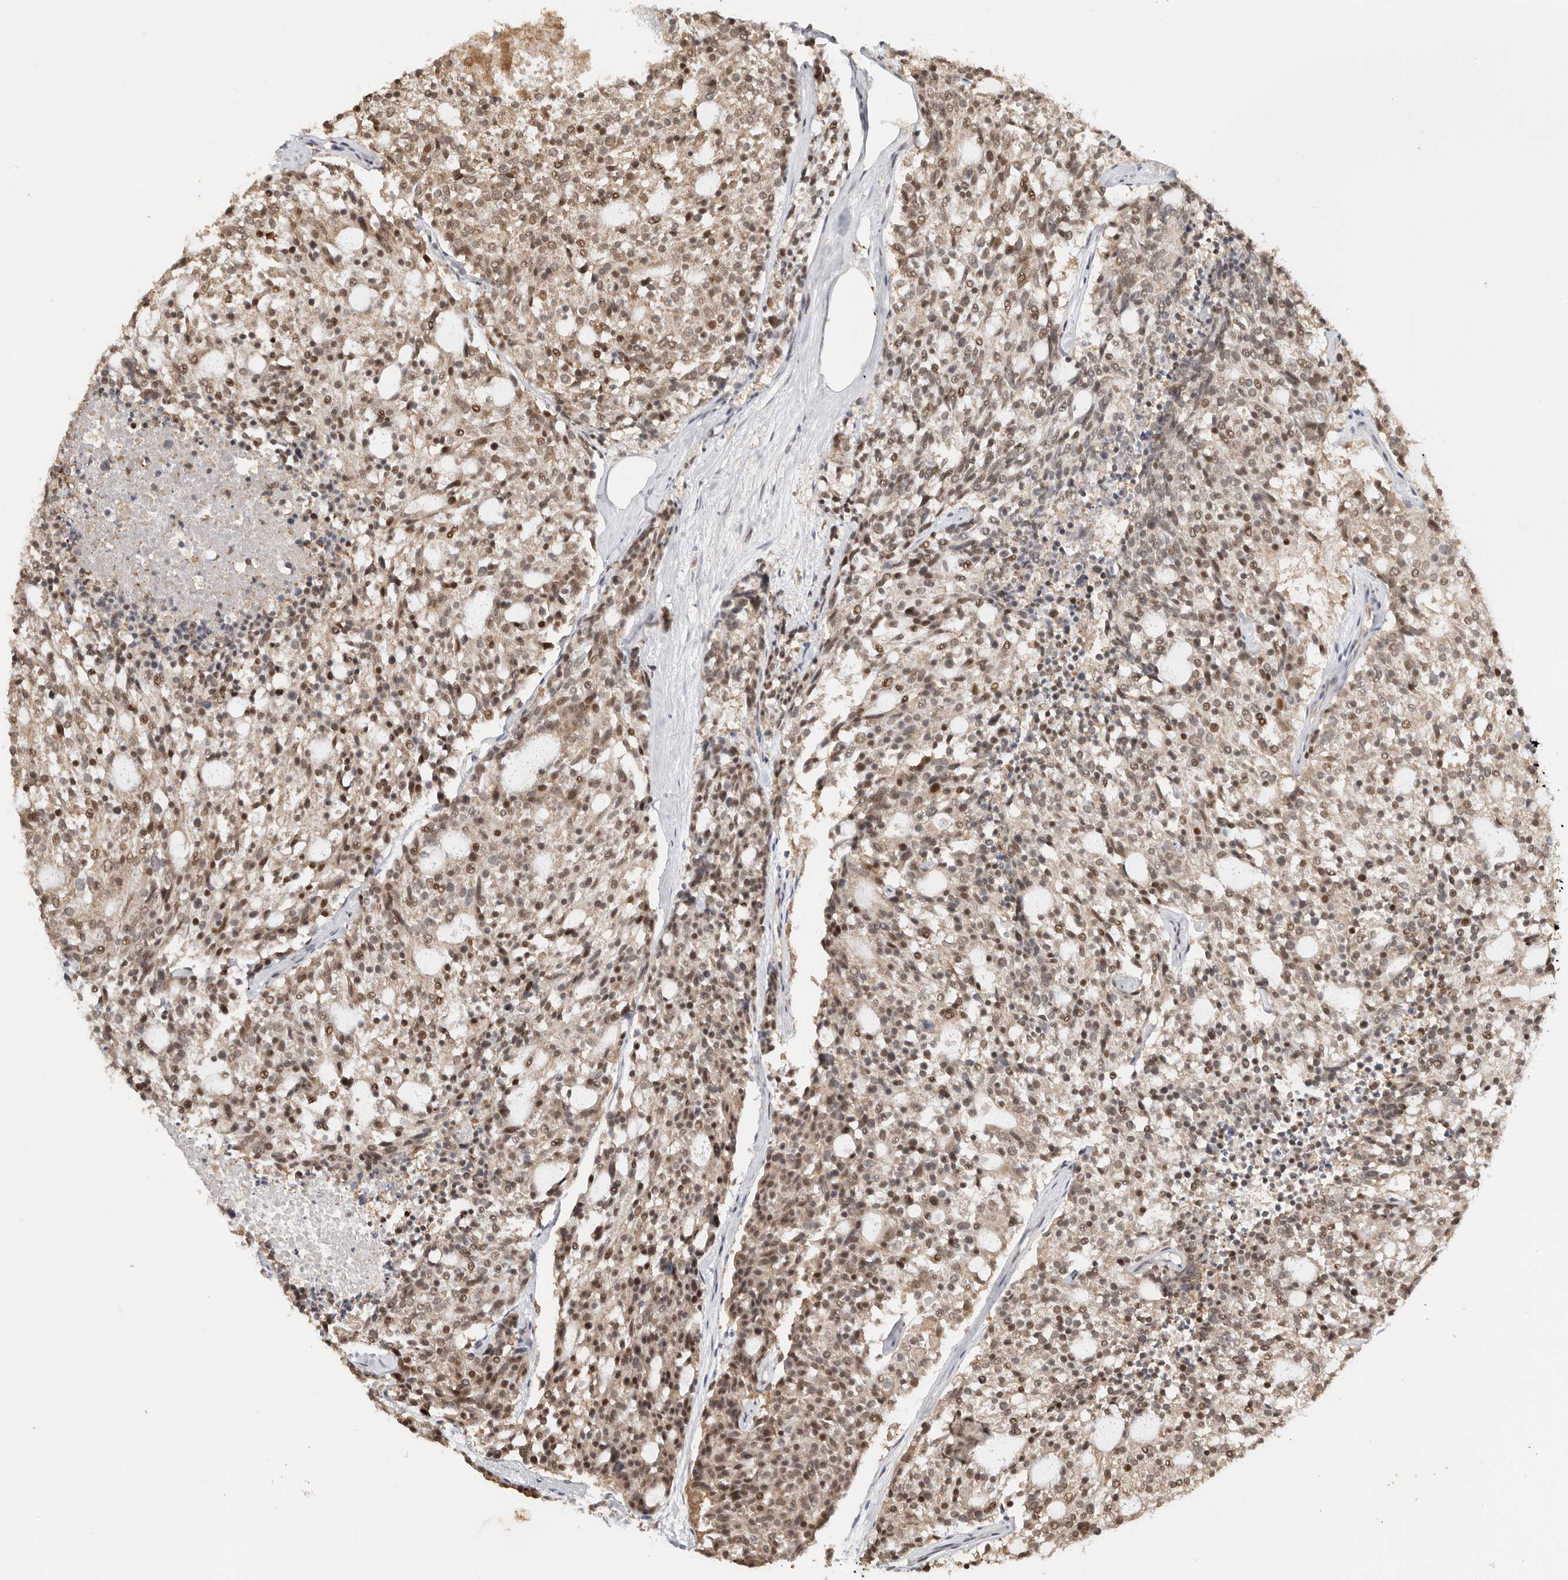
{"staining": {"intensity": "moderate", "quantity": ">75%", "location": "cytoplasmic/membranous,nuclear"}, "tissue": "carcinoid", "cell_type": "Tumor cells", "image_type": "cancer", "snomed": [{"axis": "morphology", "description": "Carcinoid, malignant, NOS"}, {"axis": "topography", "description": "Pancreas"}], "caption": "Human carcinoid stained for a protein (brown) demonstrates moderate cytoplasmic/membranous and nuclear positive positivity in about >75% of tumor cells.", "gene": "SEC14L1", "patient": {"sex": "female", "age": 54}}